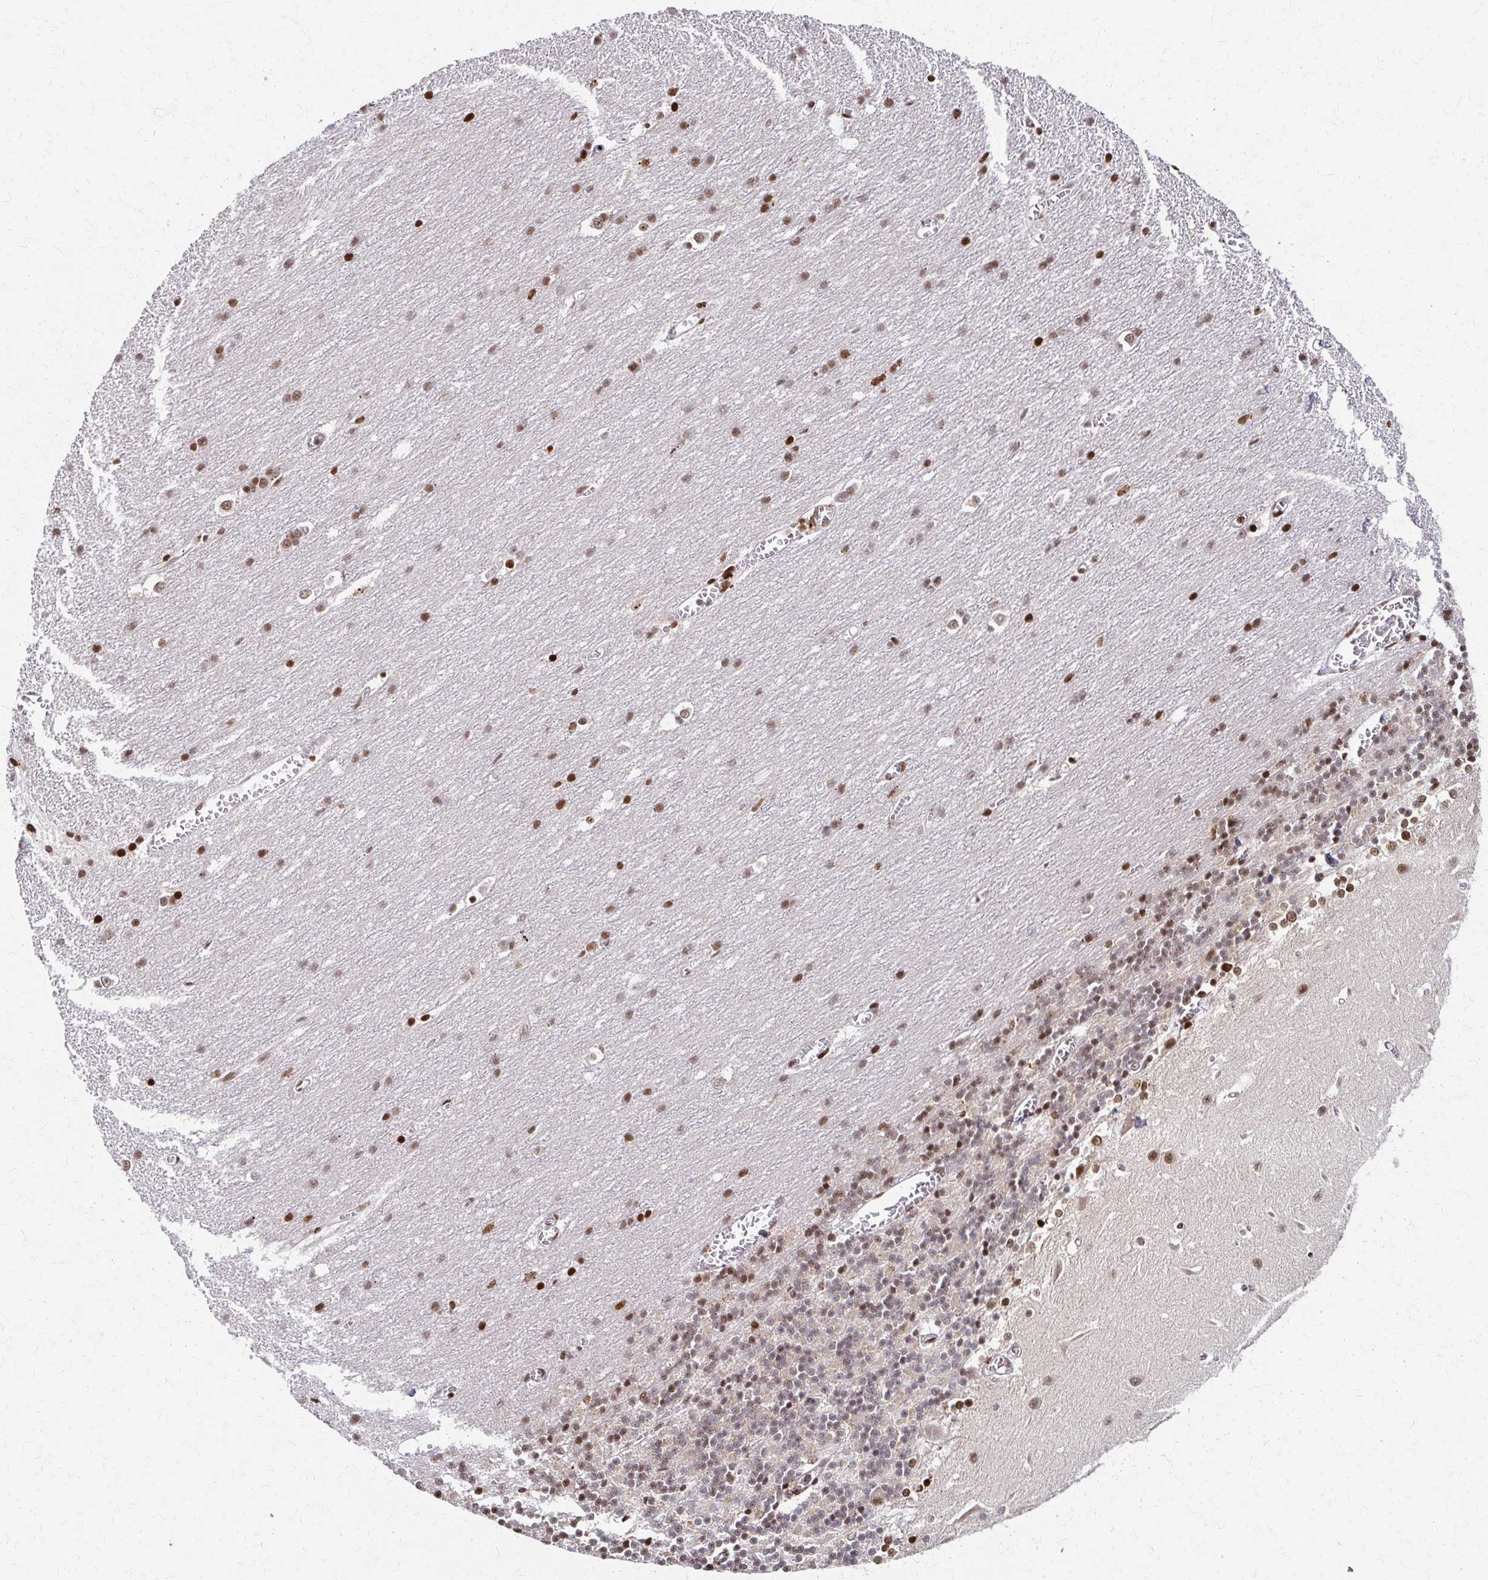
{"staining": {"intensity": "weak", "quantity": "25%-75%", "location": "nuclear"}, "tissue": "cerebellum", "cell_type": "Cells in granular layer", "image_type": "normal", "snomed": [{"axis": "morphology", "description": "Normal tissue, NOS"}, {"axis": "topography", "description": "Cerebellum"}], "caption": "Immunohistochemical staining of benign human cerebellum reveals 25%-75% levels of weak nuclear protein staining in approximately 25%-75% of cells in granular layer.", "gene": "PSMD7", "patient": {"sex": "male", "age": 37}}